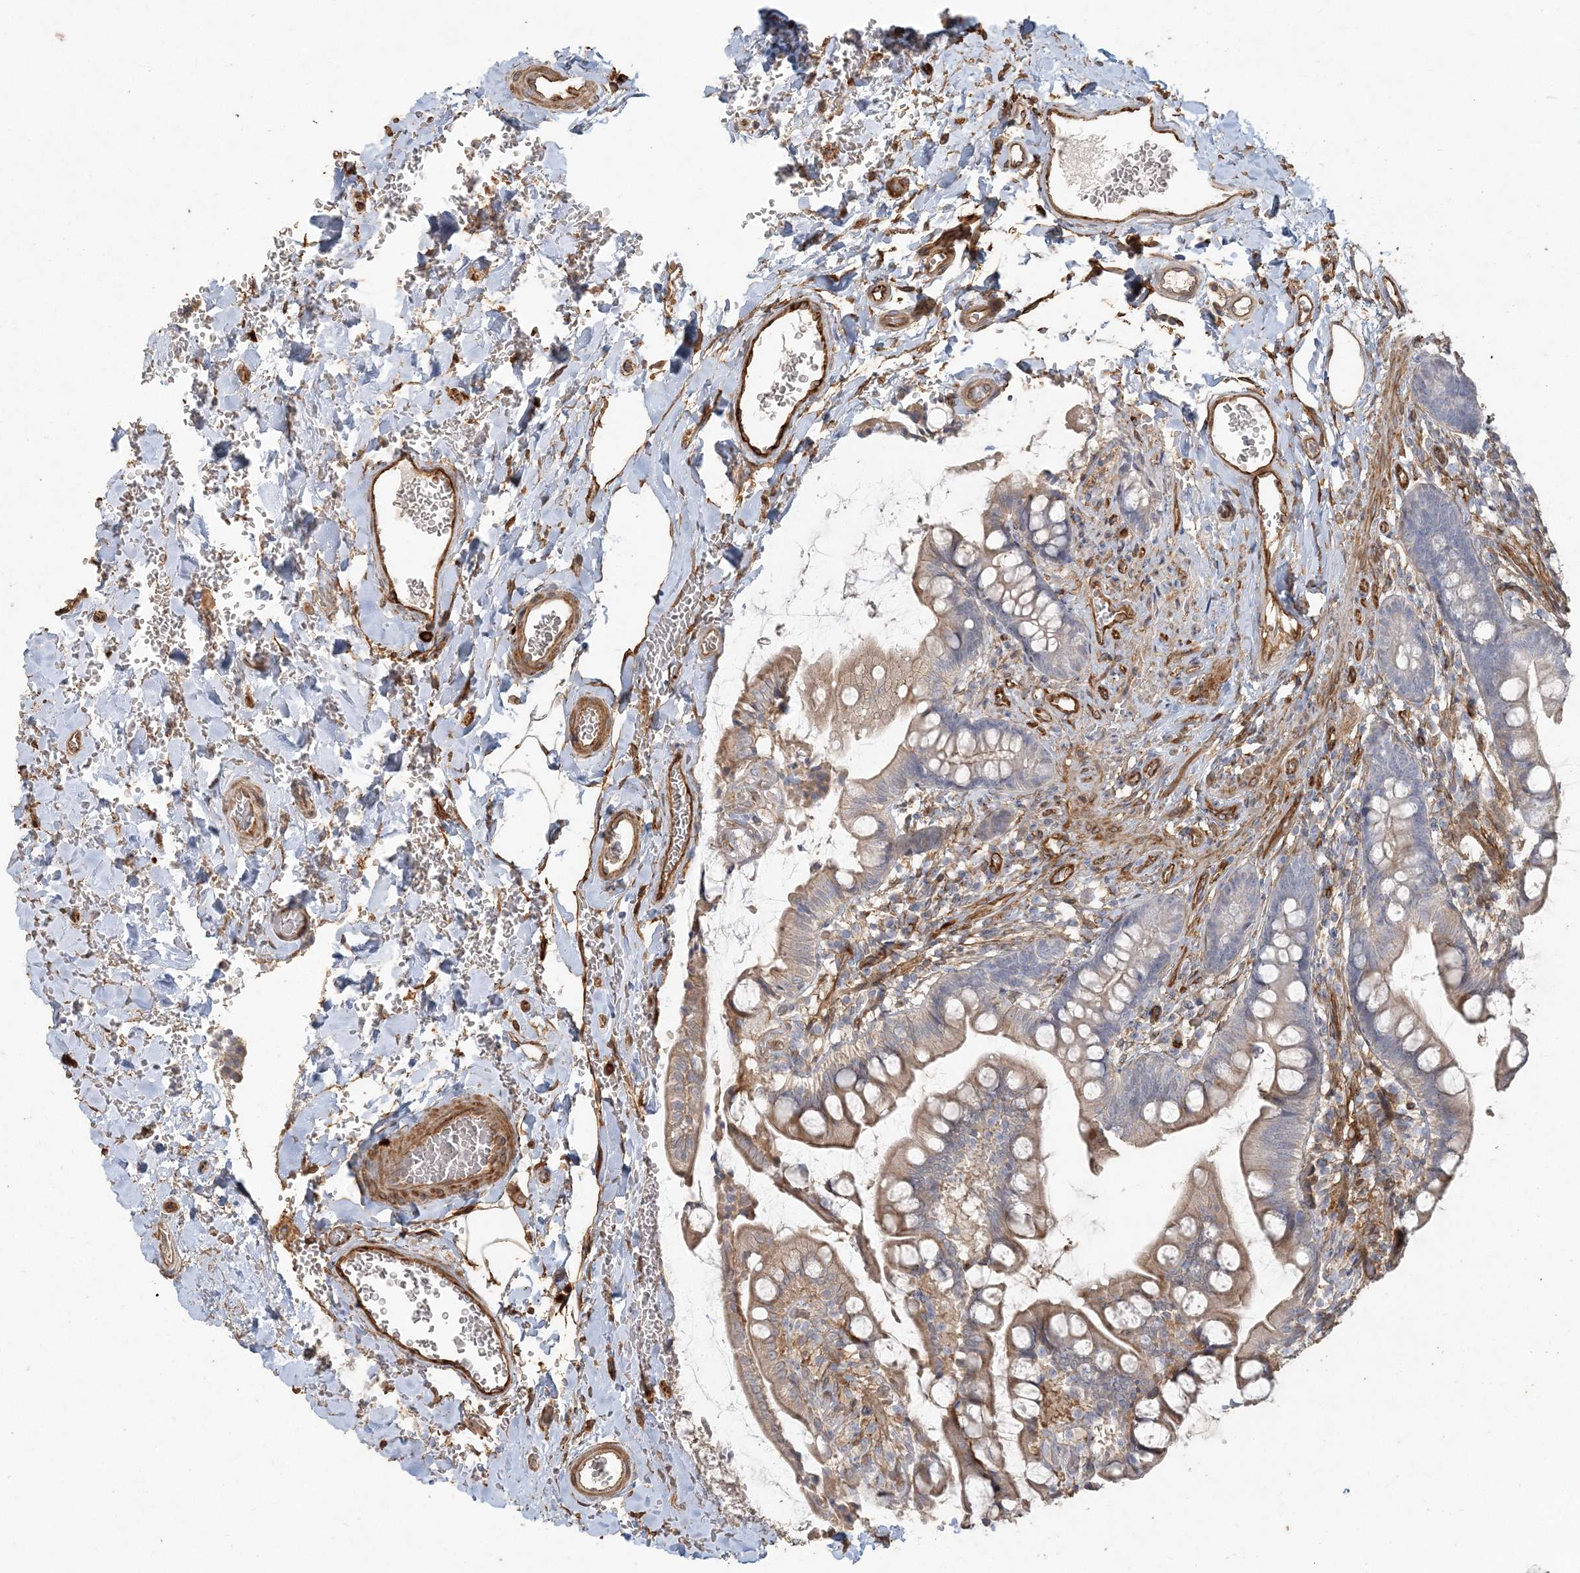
{"staining": {"intensity": "moderate", "quantity": "25%-75%", "location": "cytoplasmic/membranous"}, "tissue": "small intestine", "cell_type": "Glandular cells", "image_type": "normal", "snomed": [{"axis": "morphology", "description": "Normal tissue, NOS"}, {"axis": "topography", "description": "Small intestine"}], "caption": "A histopathology image showing moderate cytoplasmic/membranous staining in approximately 25%-75% of glandular cells in normal small intestine, as visualized by brown immunohistochemical staining.", "gene": "RNF145", "patient": {"sex": "male", "age": 52}}